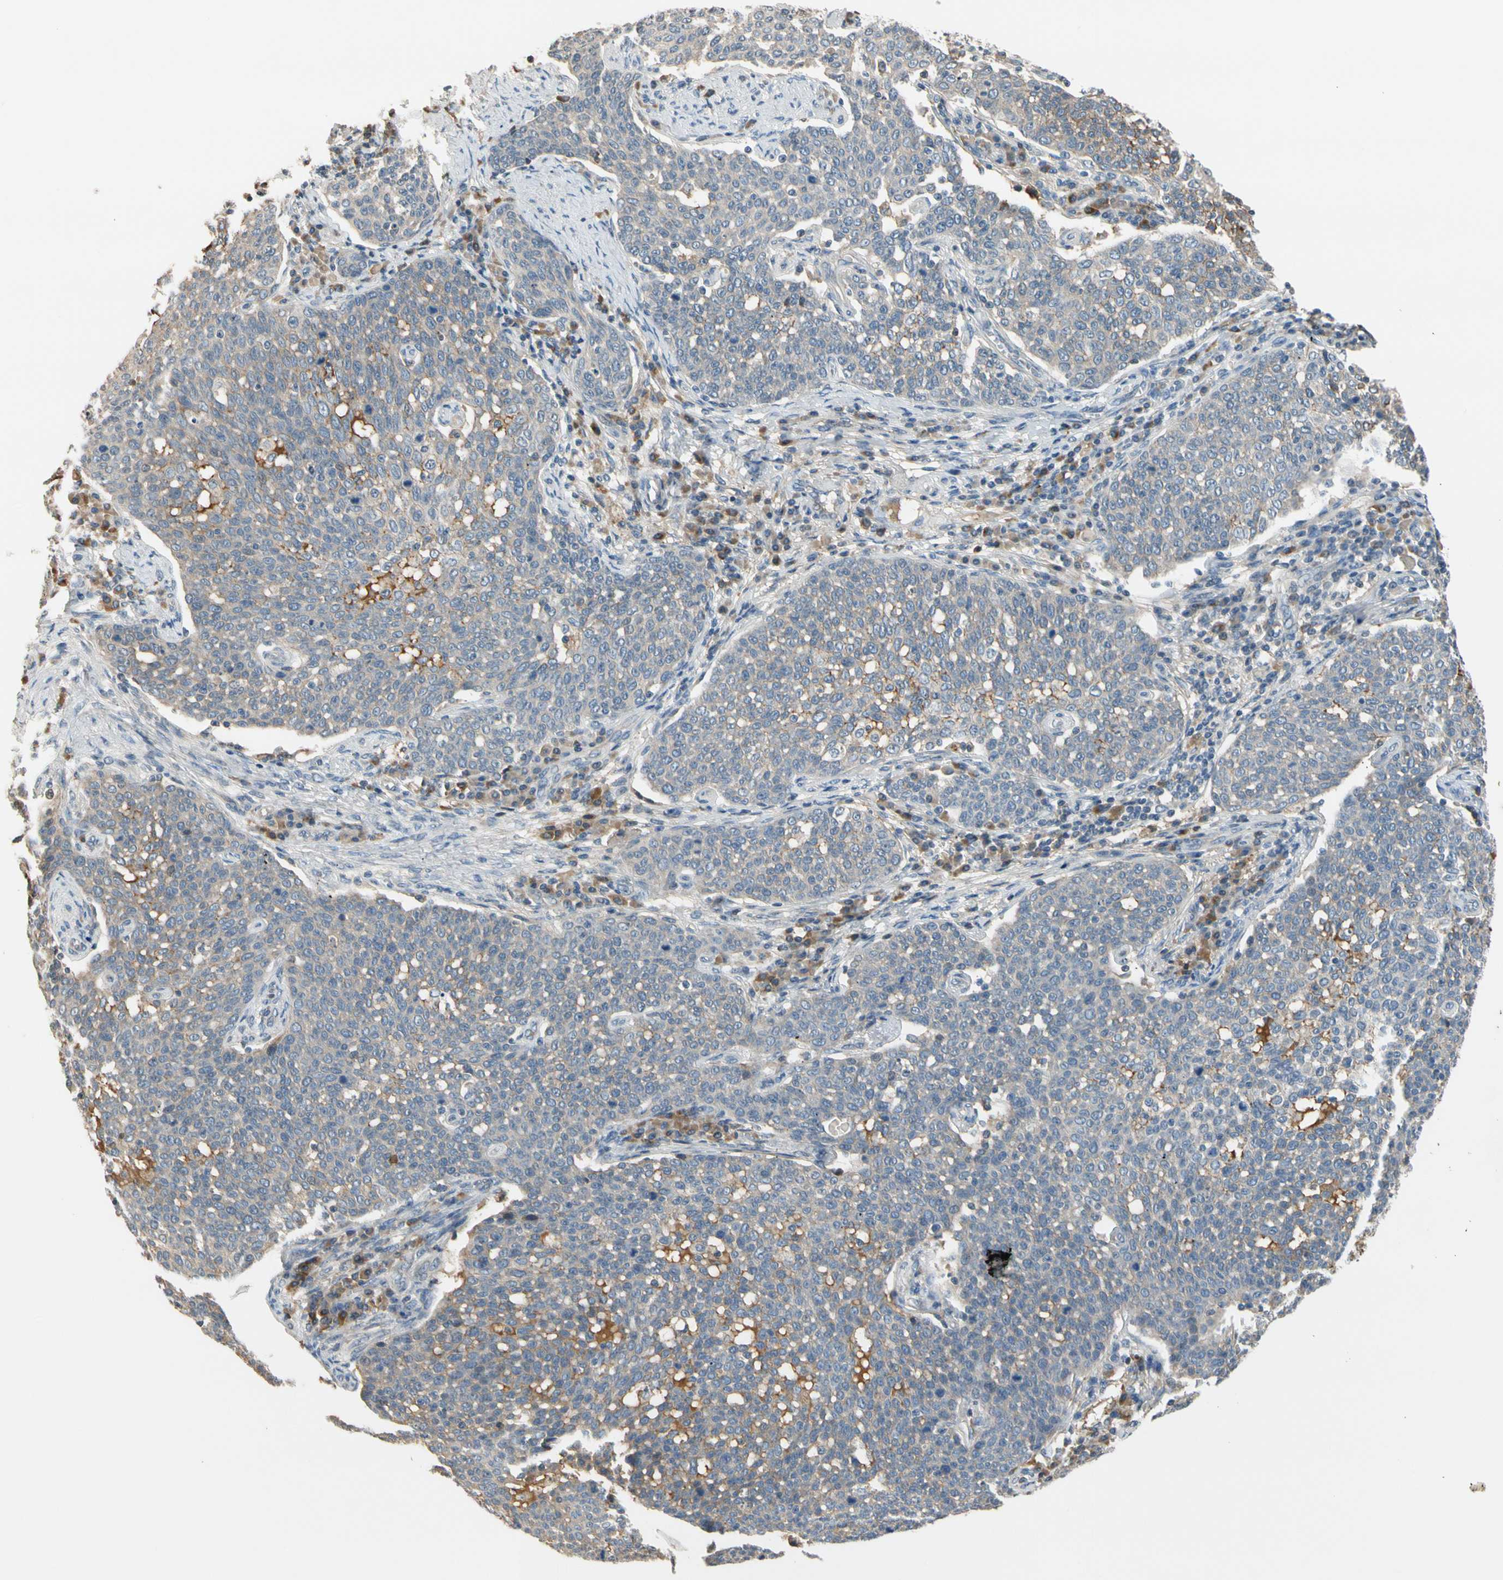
{"staining": {"intensity": "weak", "quantity": "25%-75%", "location": "cytoplasmic/membranous"}, "tissue": "cervical cancer", "cell_type": "Tumor cells", "image_type": "cancer", "snomed": [{"axis": "morphology", "description": "Squamous cell carcinoma, NOS"}, {"axis": "topography", "description": "Cervix"}], "caption": "There is low levels of weak cytoplasmic/membranous expression in tumor cells of cervical squamous cell carcinoma, as demonstrated by immunohistochemical staining (brown color).", "gene": "C4A", "patient": {"sex": "female", "age": 34}}